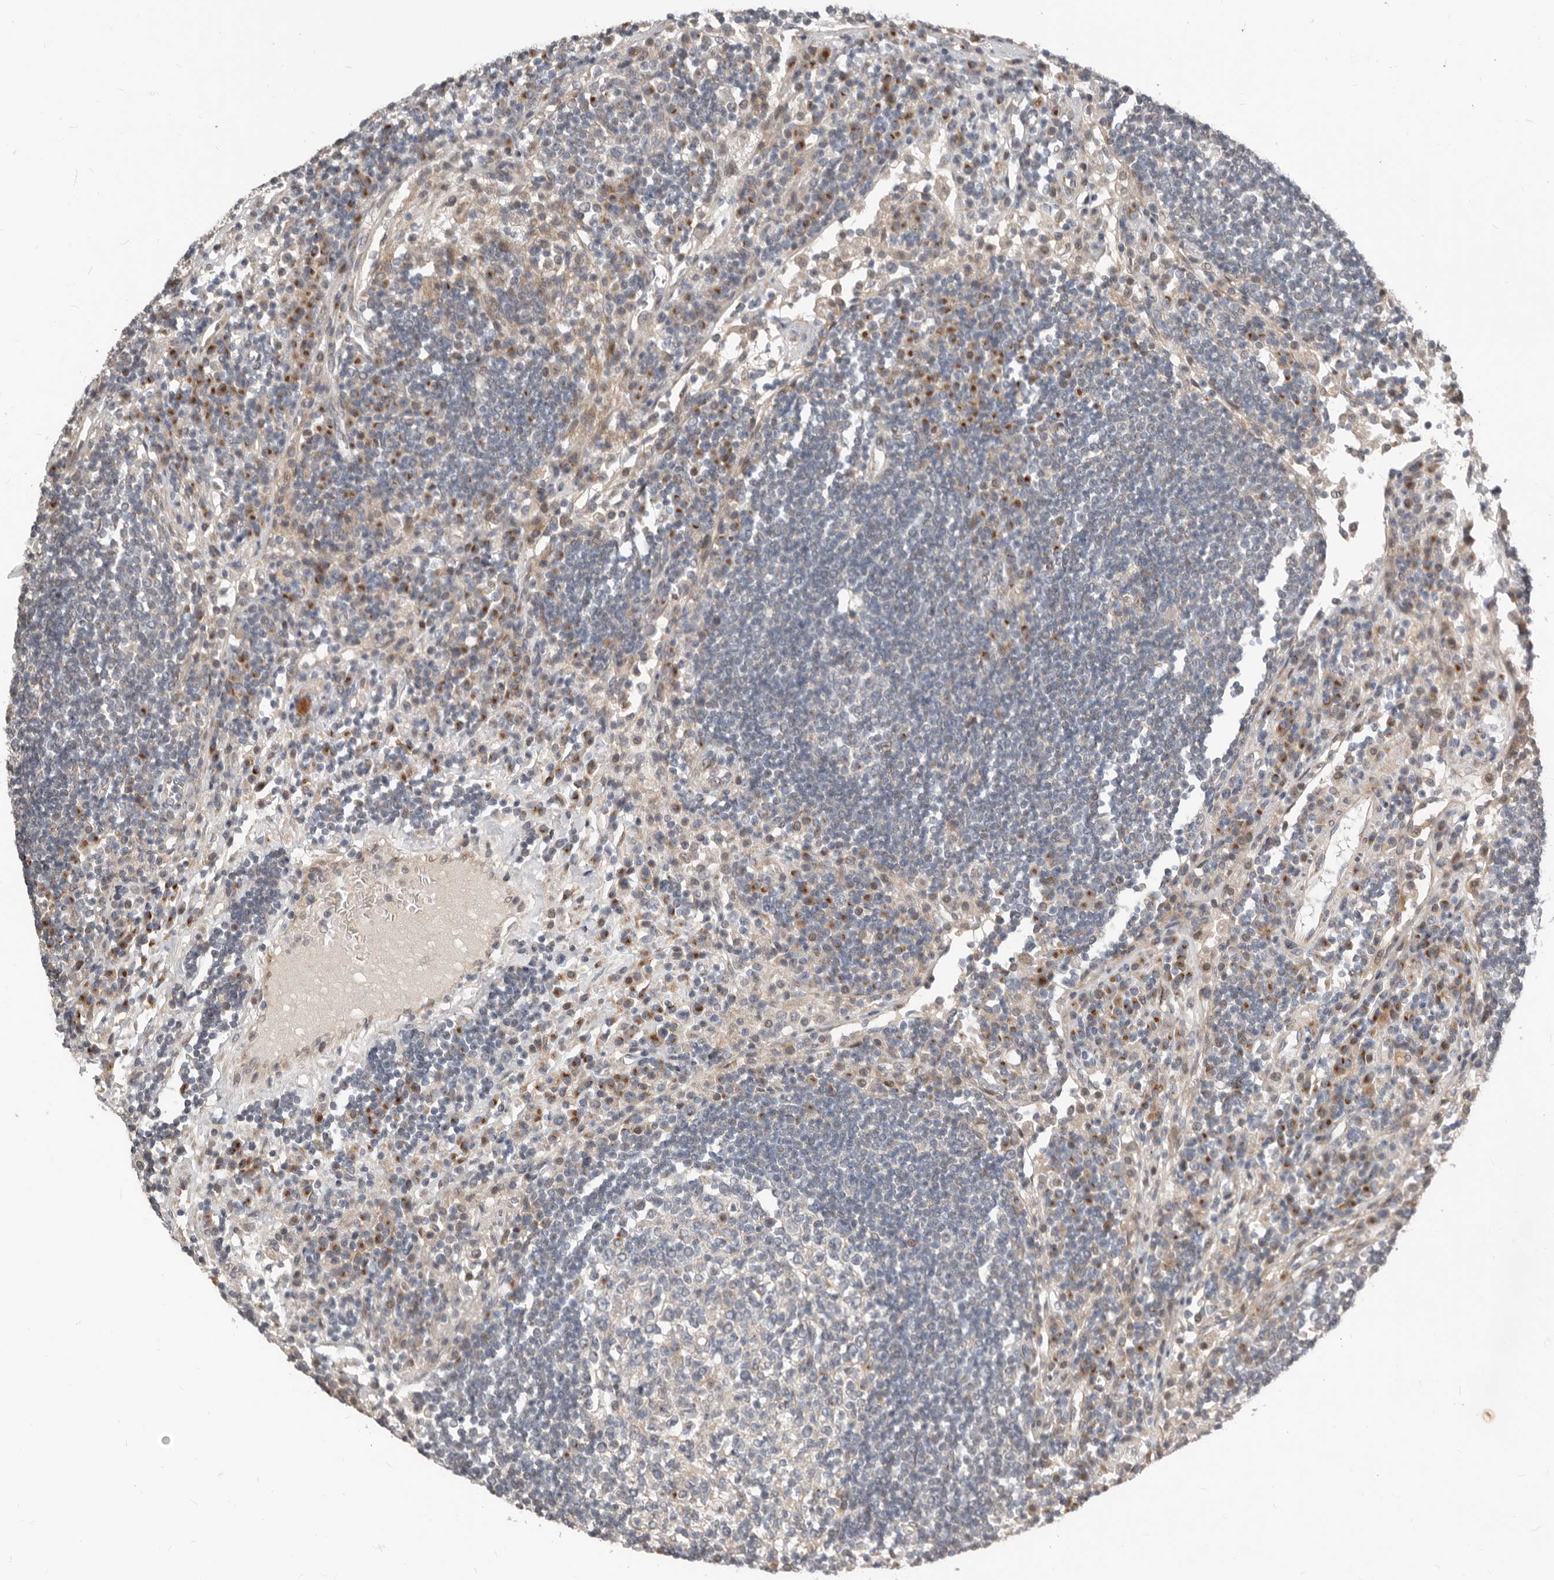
{"staining": {"intensity": "negative", "quantity": "none", "location": "none"}, "tissue": "lymph node", "cell_type": "Germinal center cells", "image_type": "normal", "snomed": [{"axis": "morphology", "description": "Normal tissue, NOS"}, {"axis": "topography", "description": "Lymph node"}], "caption": "IHC of unremarkable human lymph node displays no expression in germinal center cells.", "gene": "NPY4R2", "patient": {"sex": "female", "age": 53}}